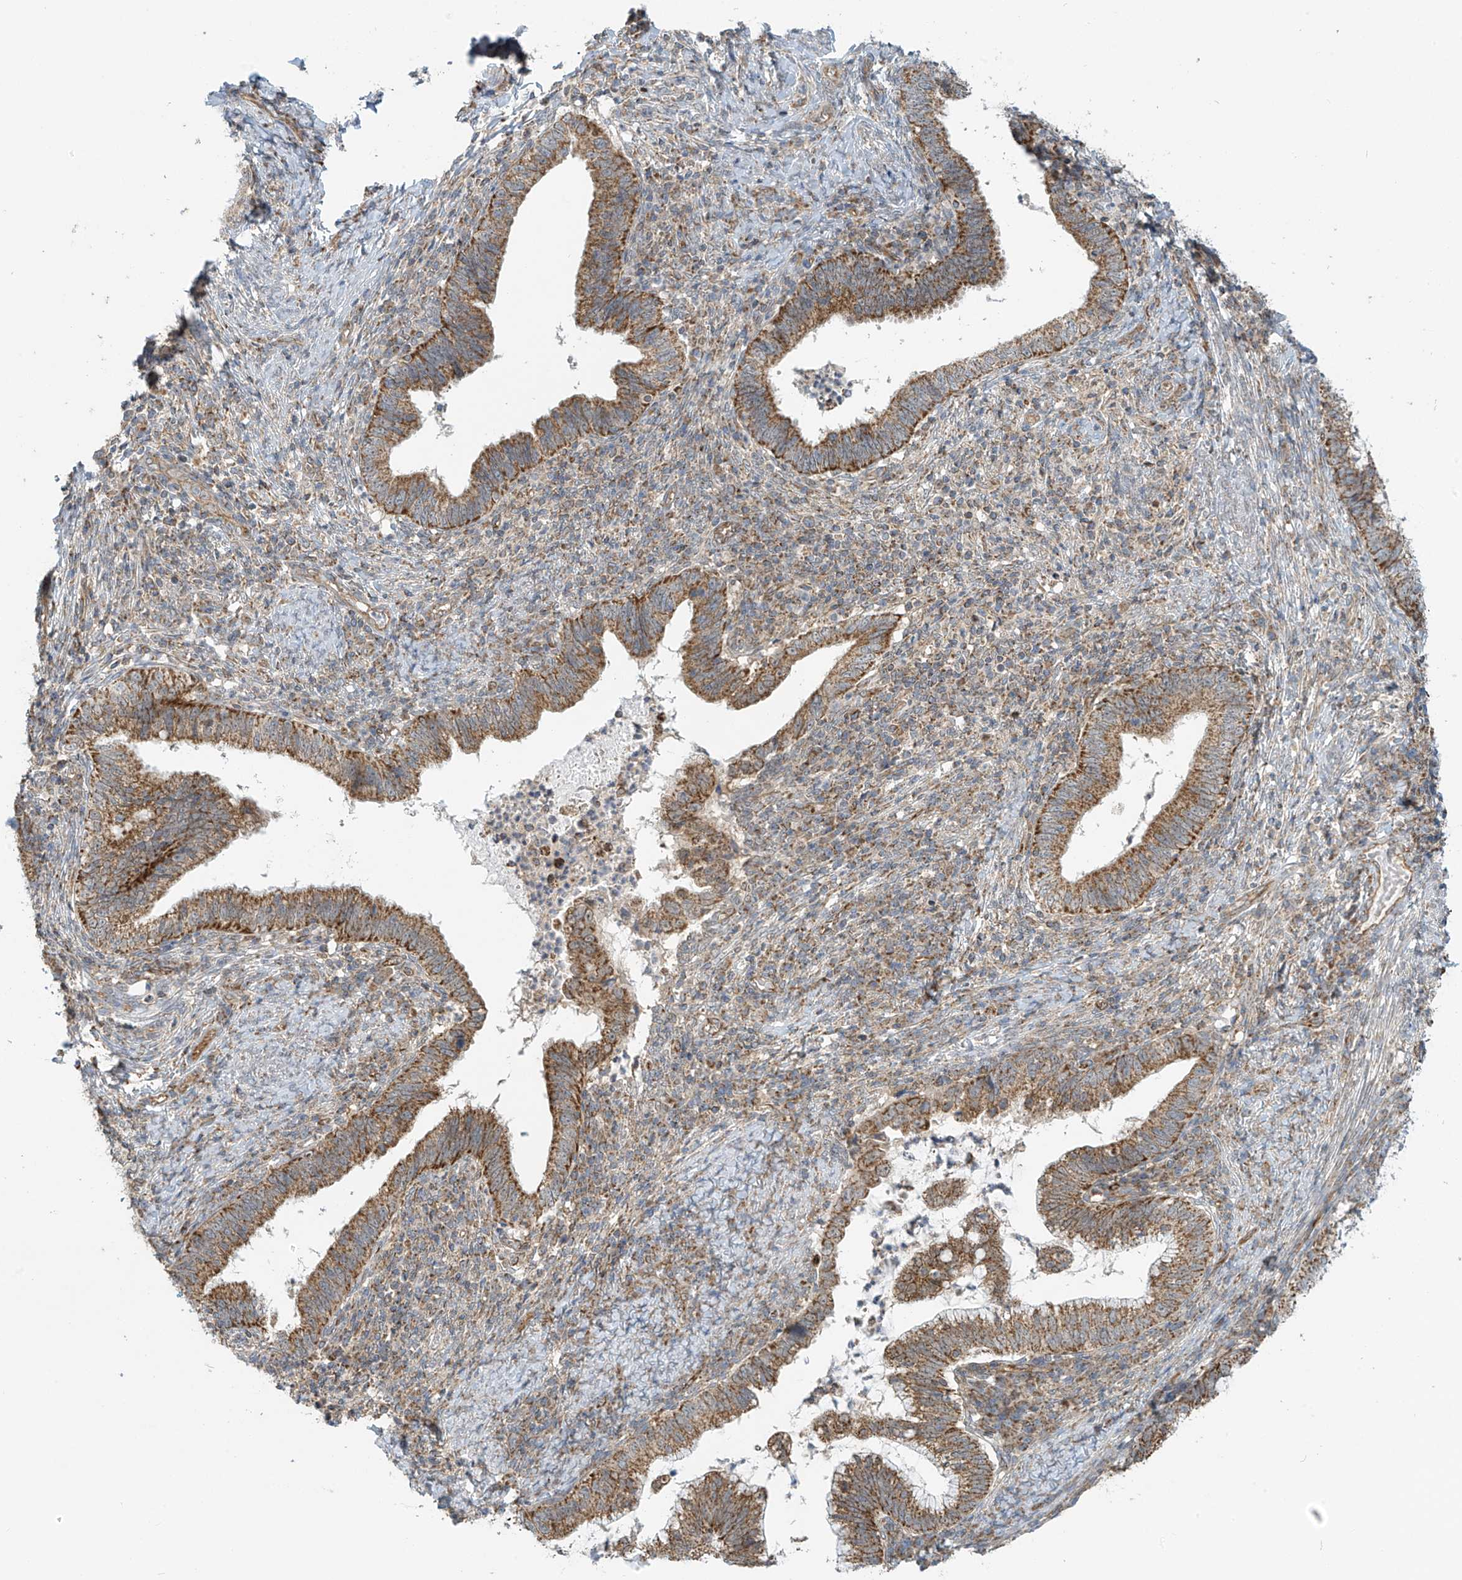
{"staining": {"intensity": "moderate", "quantity": ">75%", "location": "cytoplasmic/membranous"}, "tissue": "cervical cancer", "cell_type": "Tumor cells", "image_type": "cancer", "snomed": [{"axis": "morphology", "description": "Adenocarcinoma, NOS"}, {"axis": "topography", "description": "Cervix"}], "caption": "Immunohistochemistry (IHC) image of neoplastic tissue: human cervical adenocarcinoma stained using immunohistochemistry (IHC) shows medium levels of moderate protein expression localized specifically in the cytoplasmic/membranous of tumor cells, appearing as a cytoplasmic/membranous brown color.", "gene": "METTL6", "patient": {"sex": "female", "age": 36}}